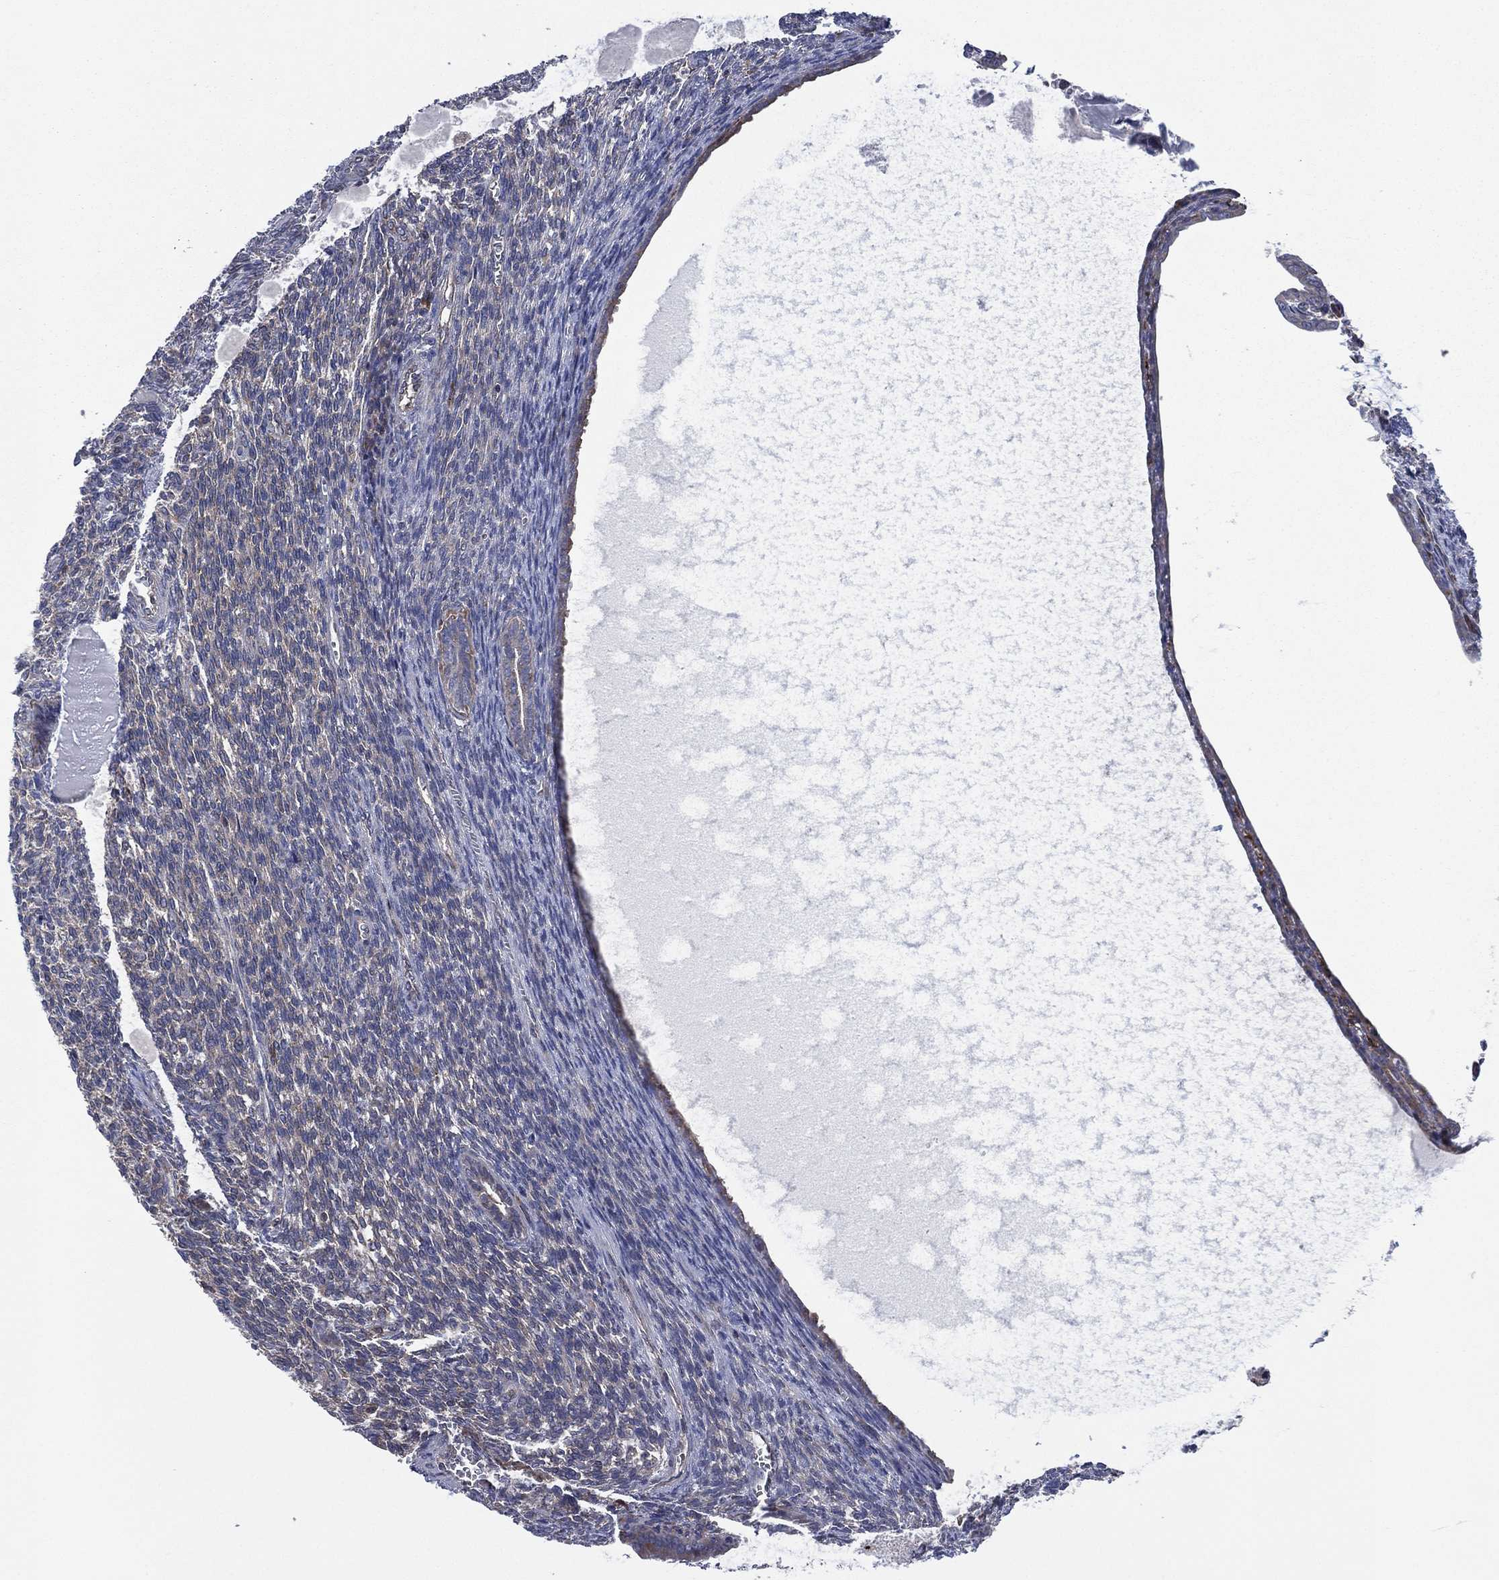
{"staining": {"intensity": "moderate", "quantity": "<25%", "location": "cytoplasmic/membranous"}, "tissue": "endometrial cancer", "cell_type": "Tumor cells", "image_type": "cancer", "snomed": [{"axis": "morphology", "description": "Adenocarcinoma, NOS"}, {"axis": "topography", "description": "Endometrium"}], "caption": "IHC of human endometrial cancer displays low levels of moderate cytoplasmic/membranous staining in about <25% of tumor cells. The staining is performed using DAB (3,3'-diaminobenzidine) brown chromogen to label protein expression. The nuclei are counter-stained blue using hematoxylin.", "gene": "C2orf76", "patient": {"sex": "female", "age": 86}}